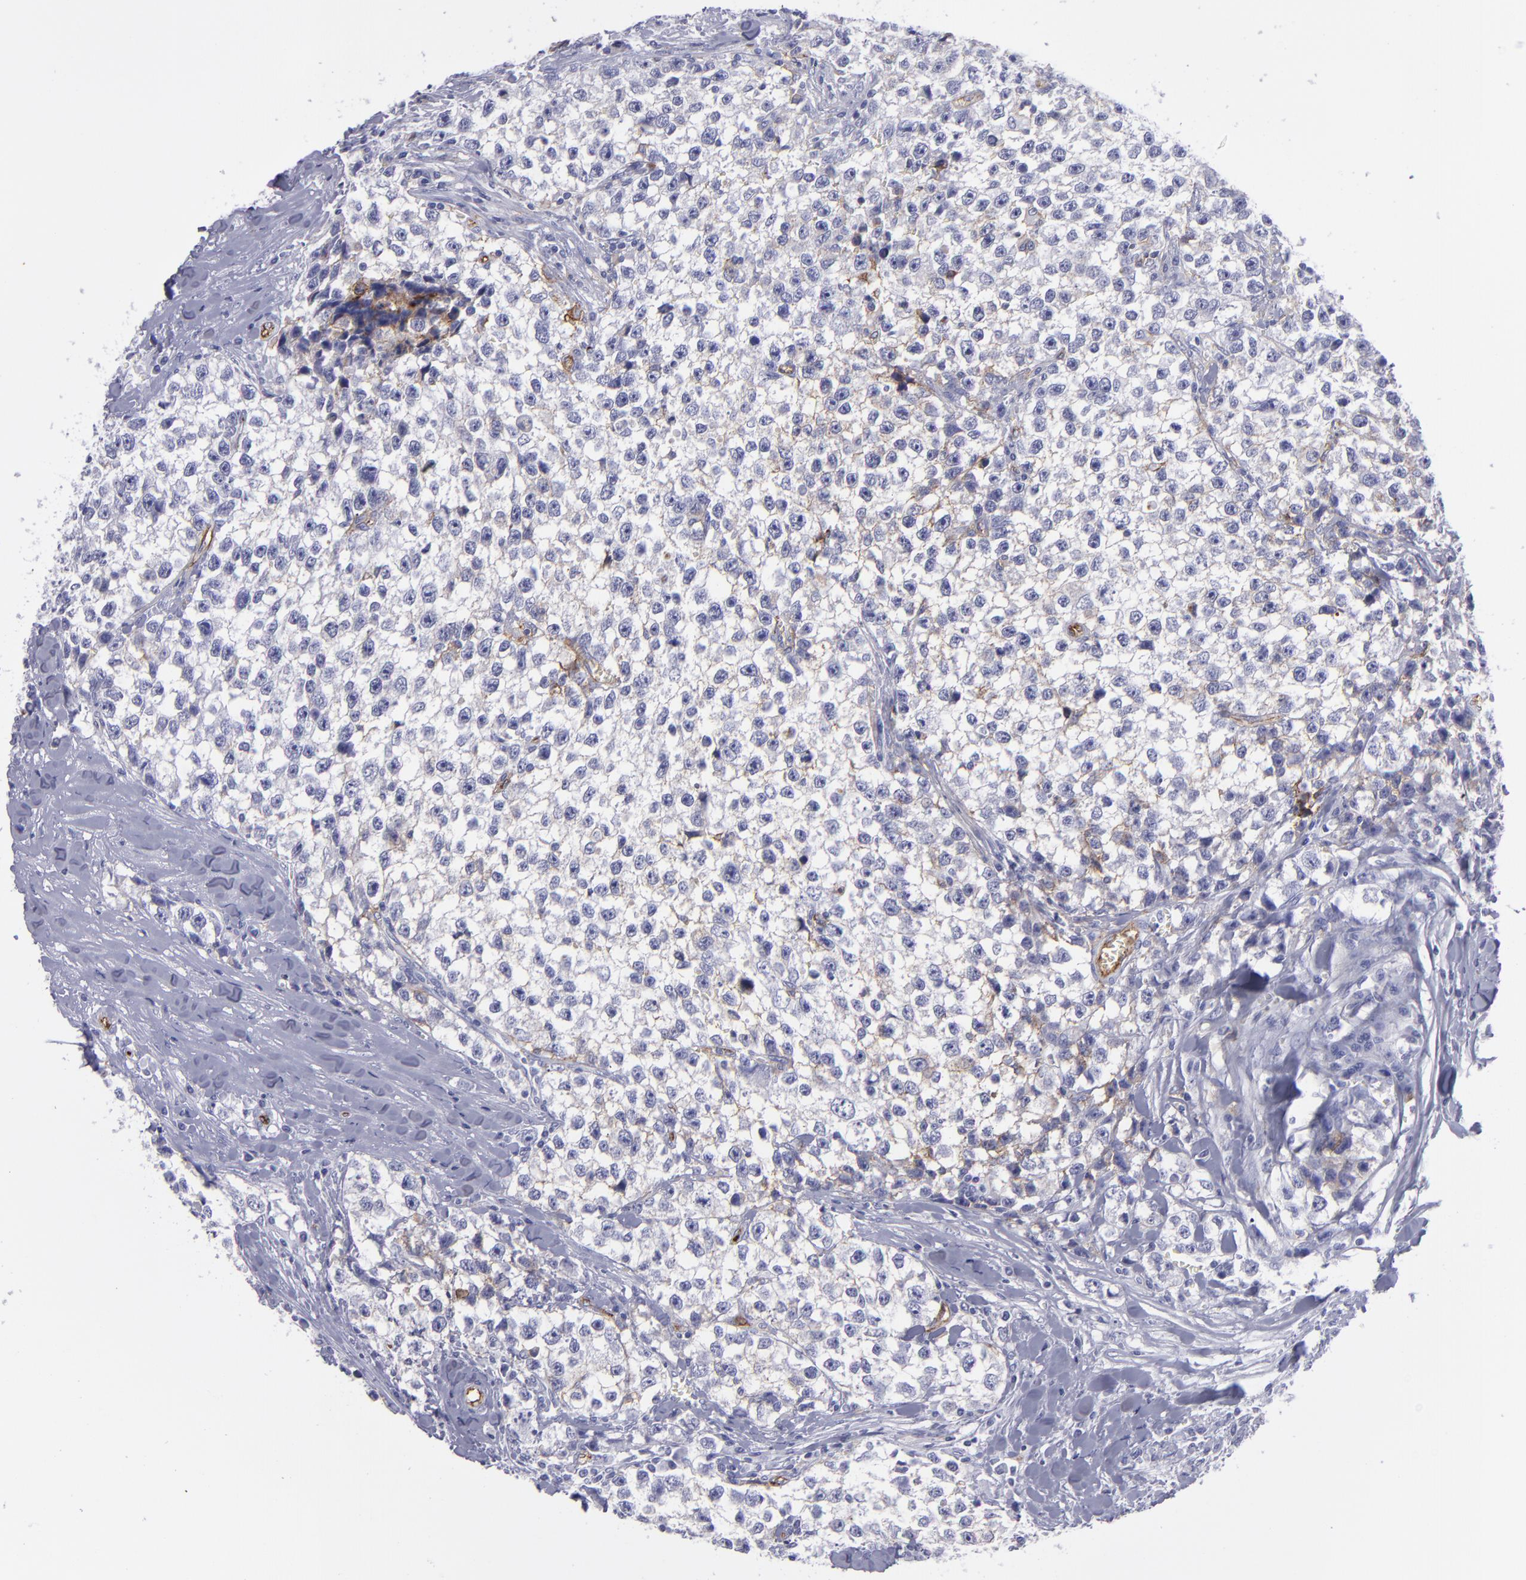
{"staining": {"intensity": "negative", "quantity": "none", "location": "none"}, "tissue": "testis cancer", "cell_type": "Tumor cells", "image_type": "cancer", "snomed": [{"axis": "morphology", "description": "Seminoma, NOS"}, {"axis": "morphology", "description": "Carcinoma, Embryonal, NOS"}, {"axis": "topography", "description": "Testis"}], "caption": "This is an immunohistochemistry (IHC) micrograph of seminoma (testis). There is no staining in tumor cells.", "gene": "ACE", "patient": {"sex": "male", "age": 30}}